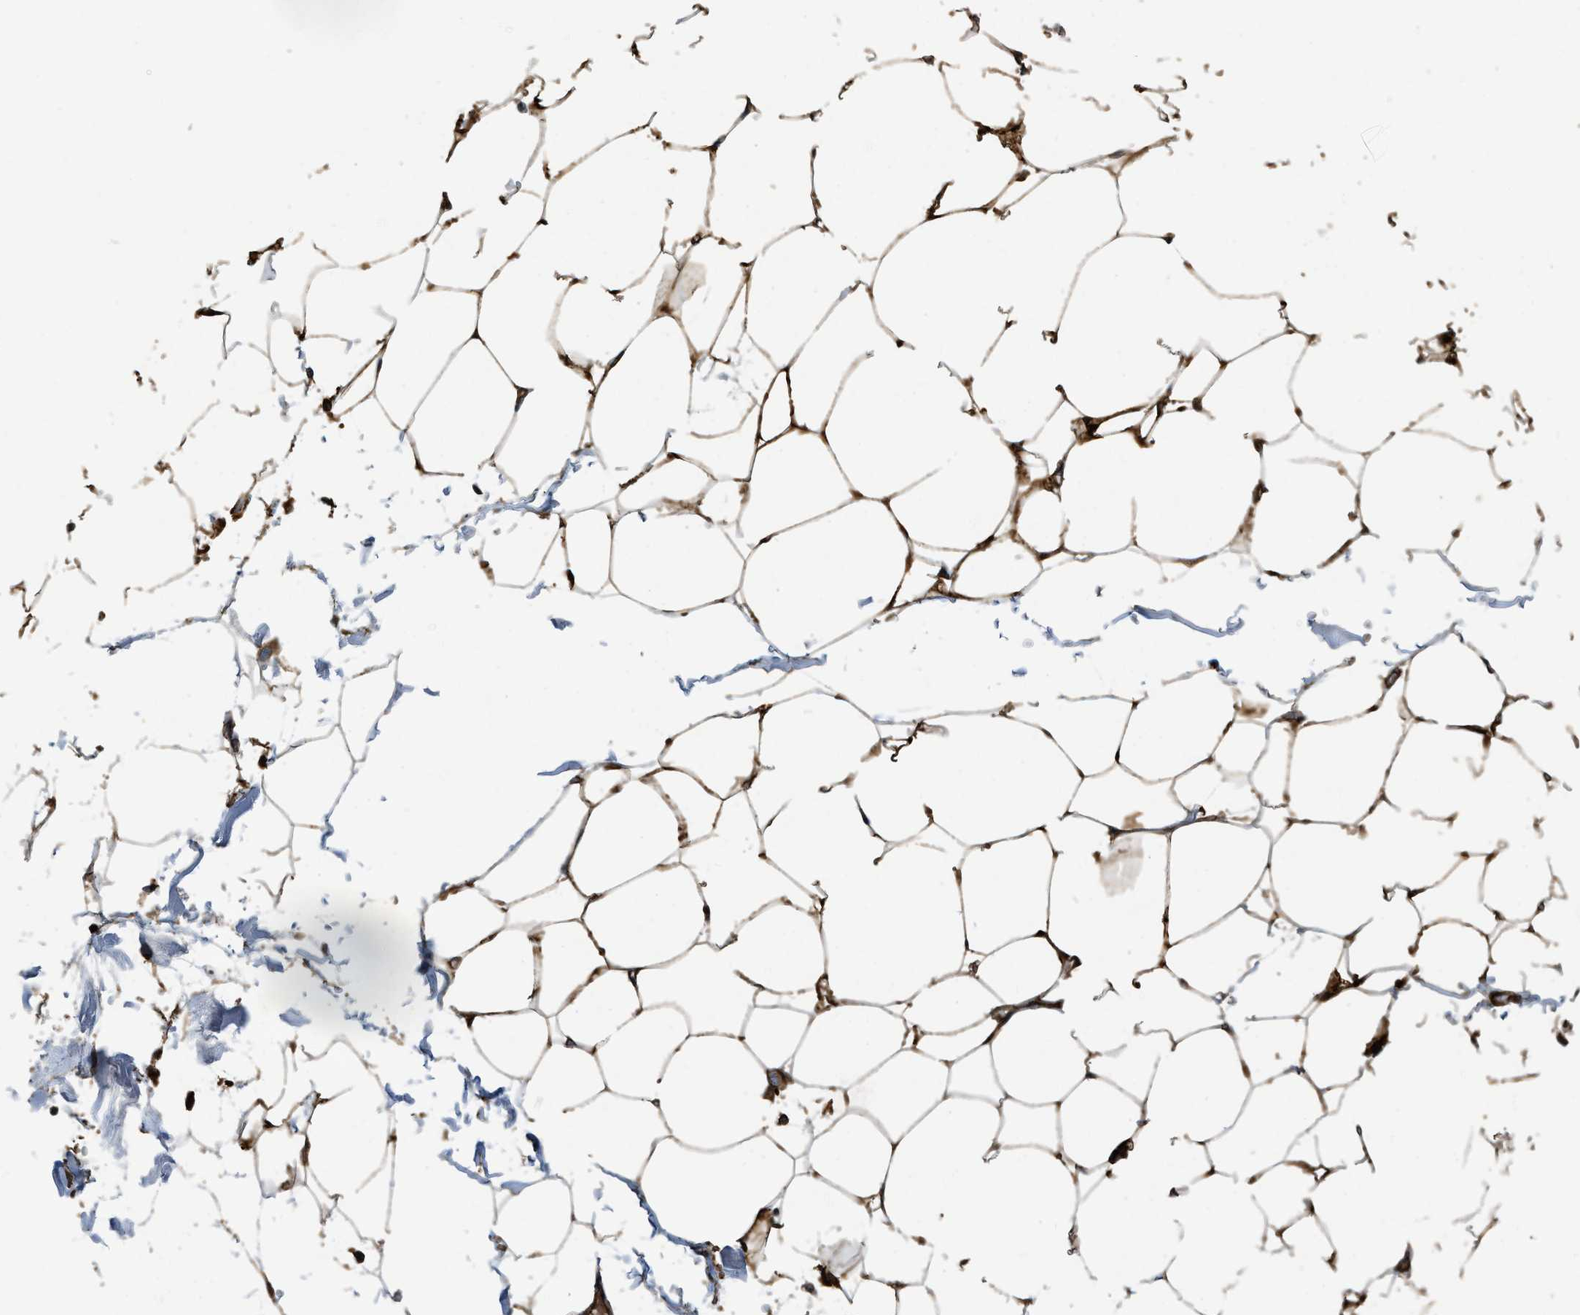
{"staining": {"intensity": "strong", "quantity": ">75%", "location": "cytoplasmic/membranous"}, "tissue": "adipose tissue", "cell_type": "Adipocytes", "image_type": "normal", "snomed": [{"axis": "morphology", "description": "Normal tissue, NOS"}, {"axis": "morphology", "description": "Adenocarcinoma, NOS"}, {"axis": "topography", "description": "Colon"}, {"axis": "topography", "description": "Peripheral nerve tissue"}], "caption": "Protein staining reveals strong cytoplasmic/membranous expression in approximately >75% of adipocytes in normal adipose tissue. (DAB = brown stain, brightfield microscopy at high magnification).", "gene": "YARS1", "patient": {"sex": "male", "age": 14}}